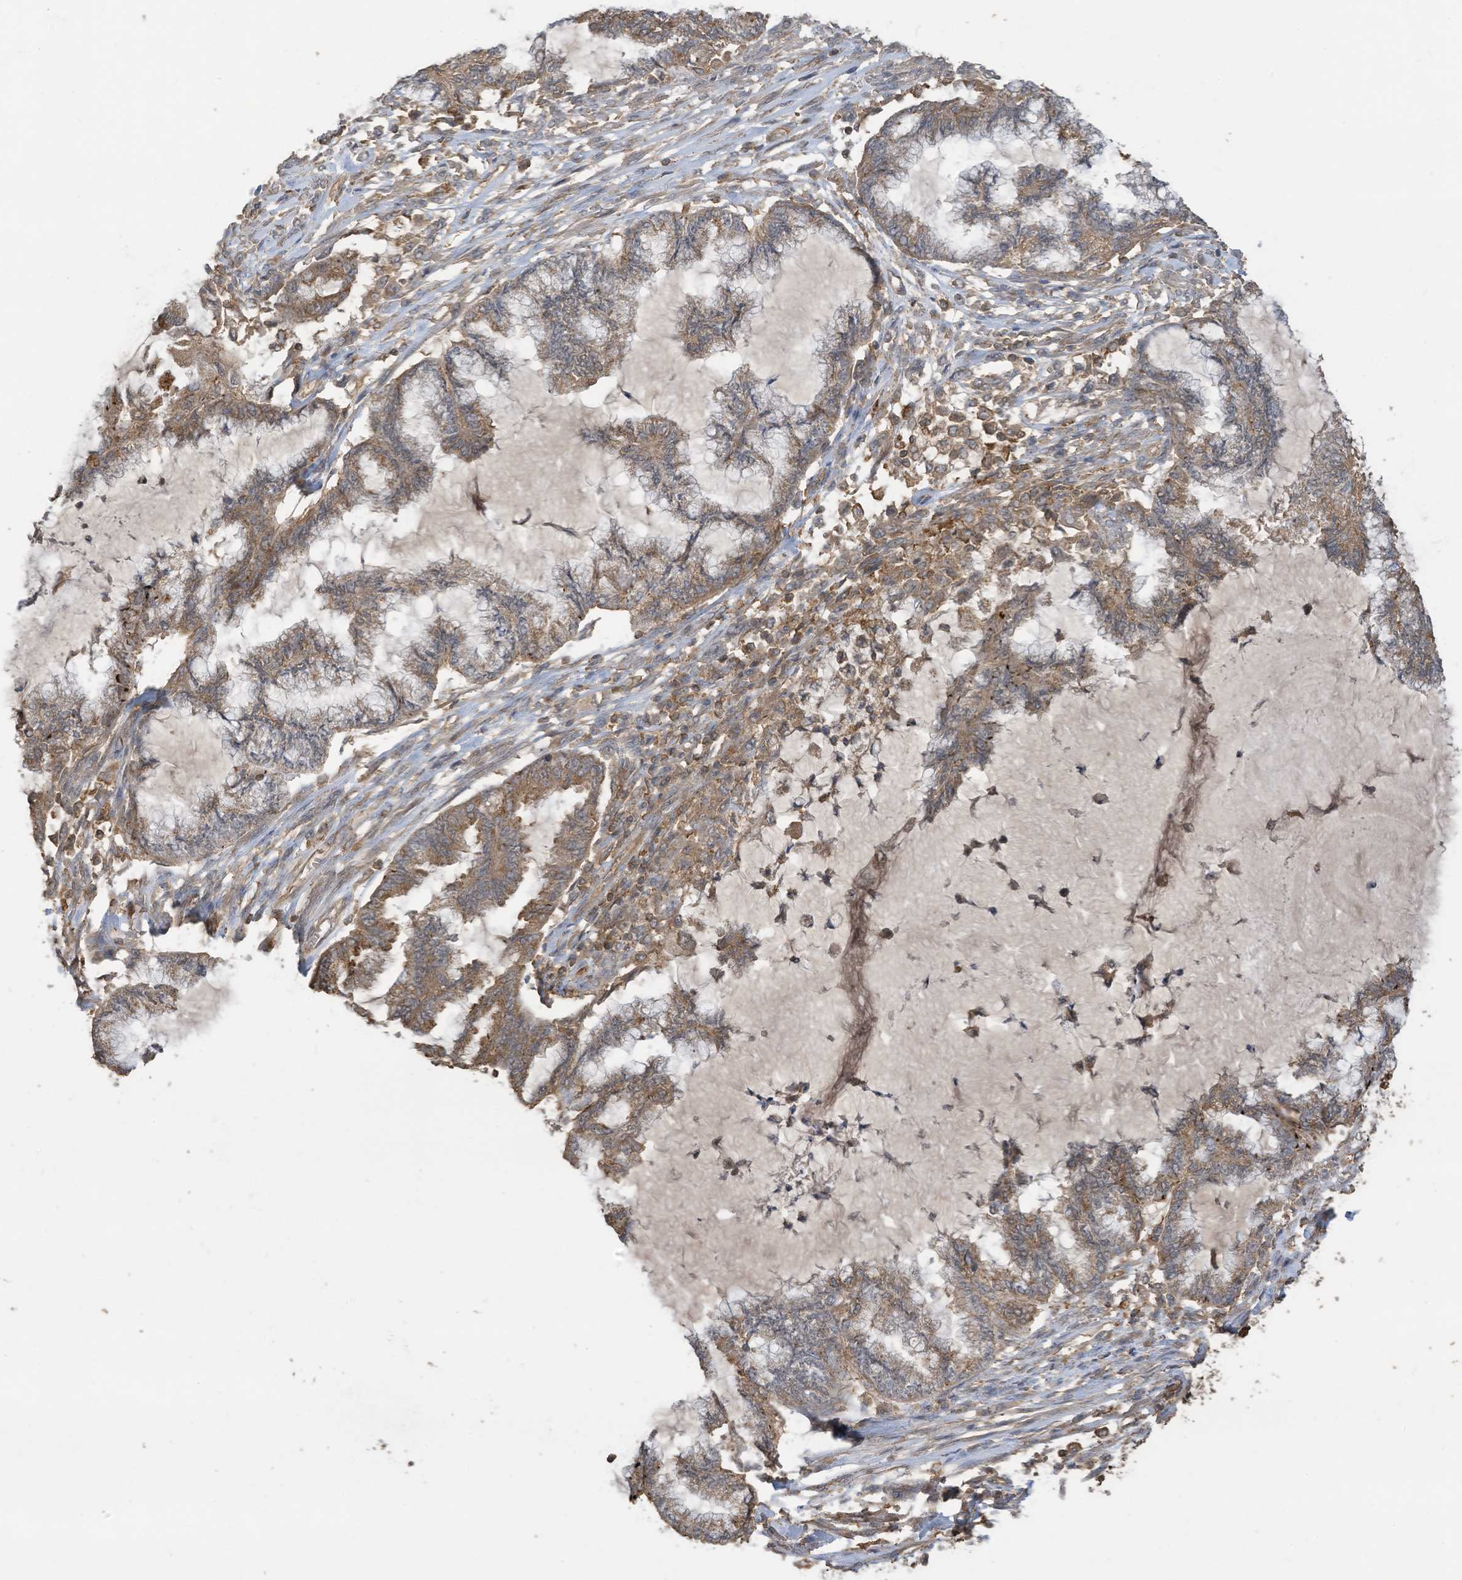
{"staining": {"intensity": "moderate", "quantity": ">75%", "location": "cytoplasmic/membranous"}, "tissue": "endometrial cancer", "cell_type": "Tumor cells", "image_type": "cancer", "snomed": [{"axis": "morphology", "description": "Adenocarcinoma, NOS"}, {"axis": "topography", "description": "Endometrium"}], "caption": "Human endometrial cancer stained with a protein marker displays moderate staining in tumor cells.", "gene": "COX10", "patient": {"sex": "female", "age": 86}}